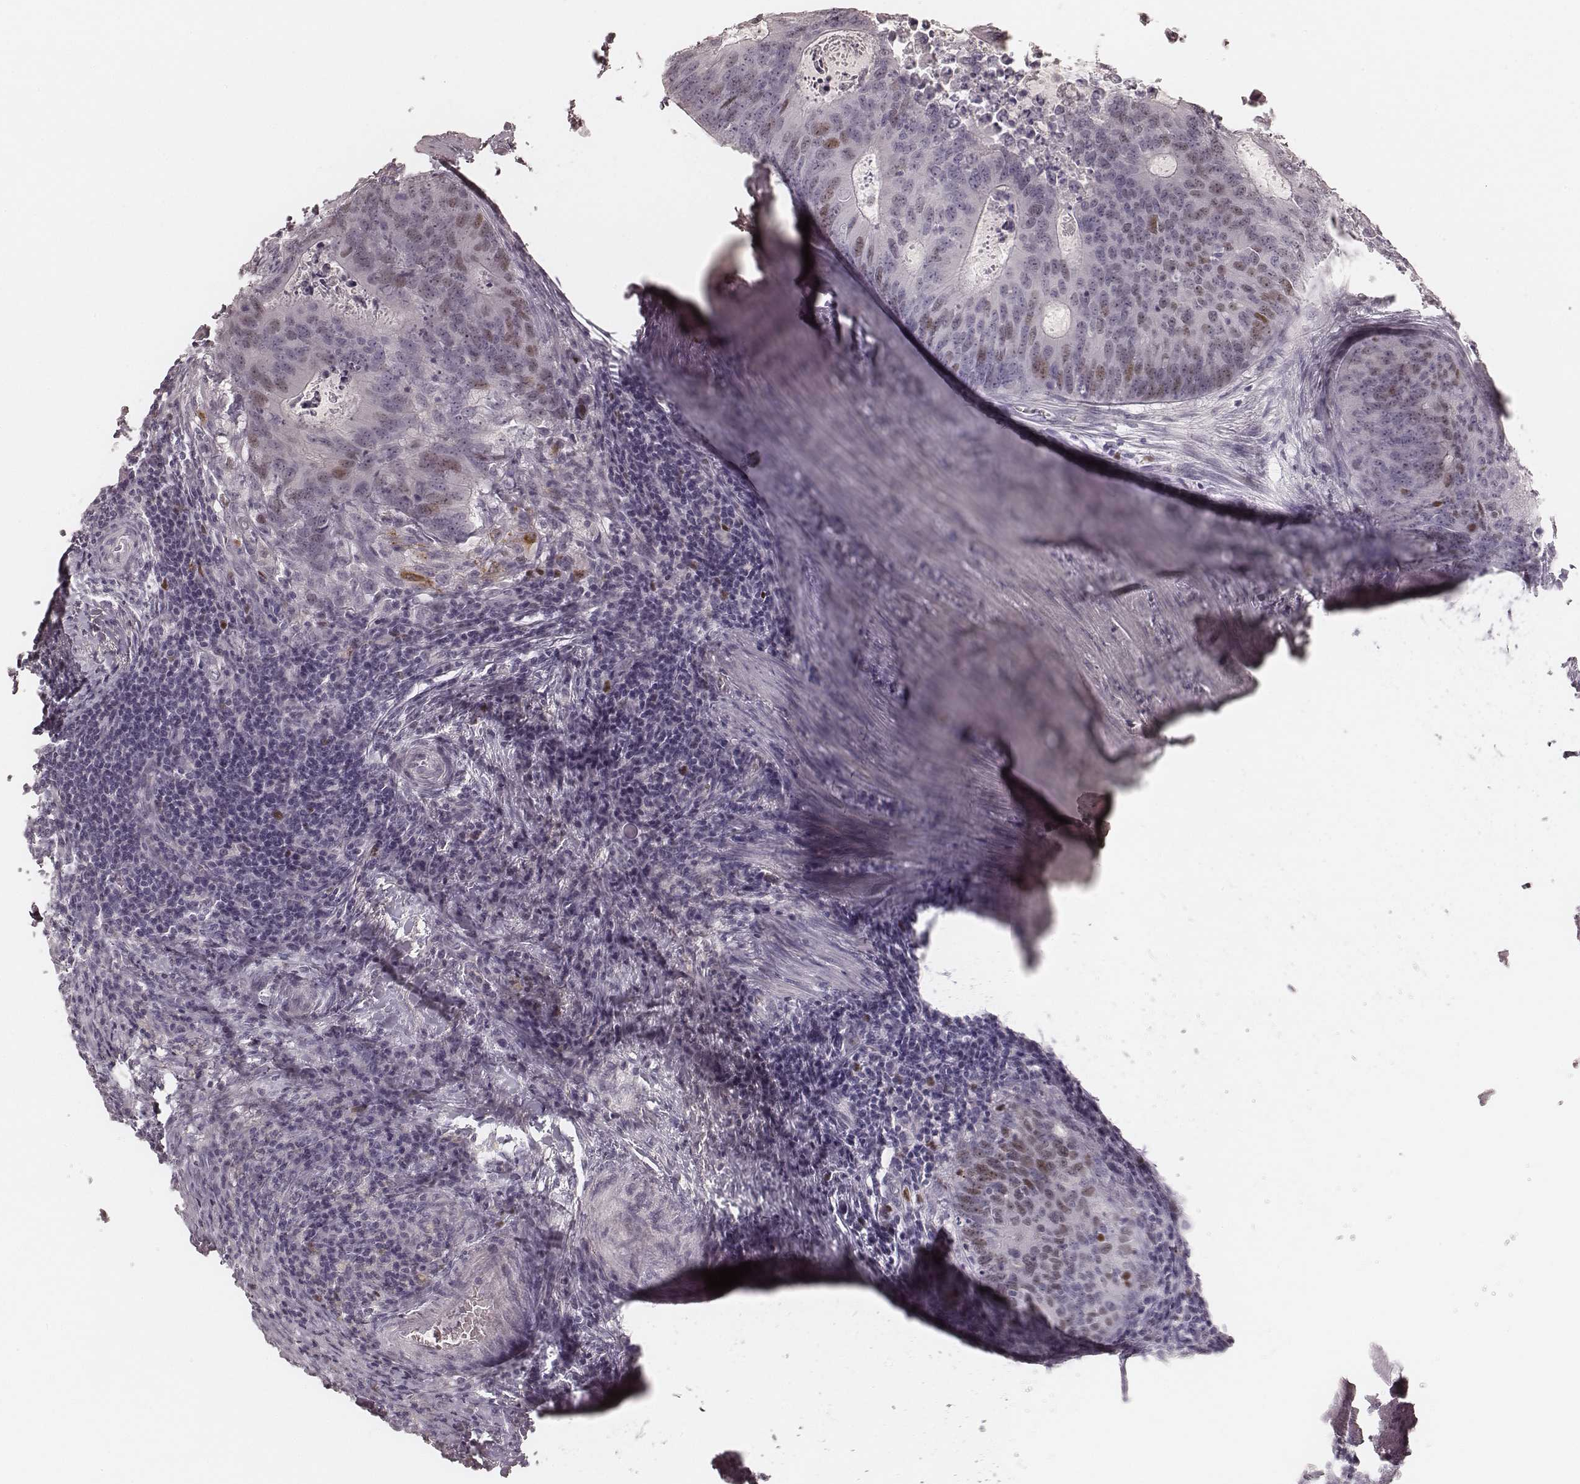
{"staining": {"intensity": "weak", "quantity": "<25%", "location": "nuclear"}, "tissue": "colorectal cancer", "cell_type": "Tumor cells", "image_type": "cancer", "snomed": [{"axis": "morphology", "description": "Adenocarcinoma, NOS"}, {"axis": "topography", "description": "Colon"}], "caption": "Immunohistochemistry (IHC) of human adenocarcinoma (colorectal) displays no expression in tumor cells.", "gene": "TEX37", "patient": {"sex": "male", "age": 67}}